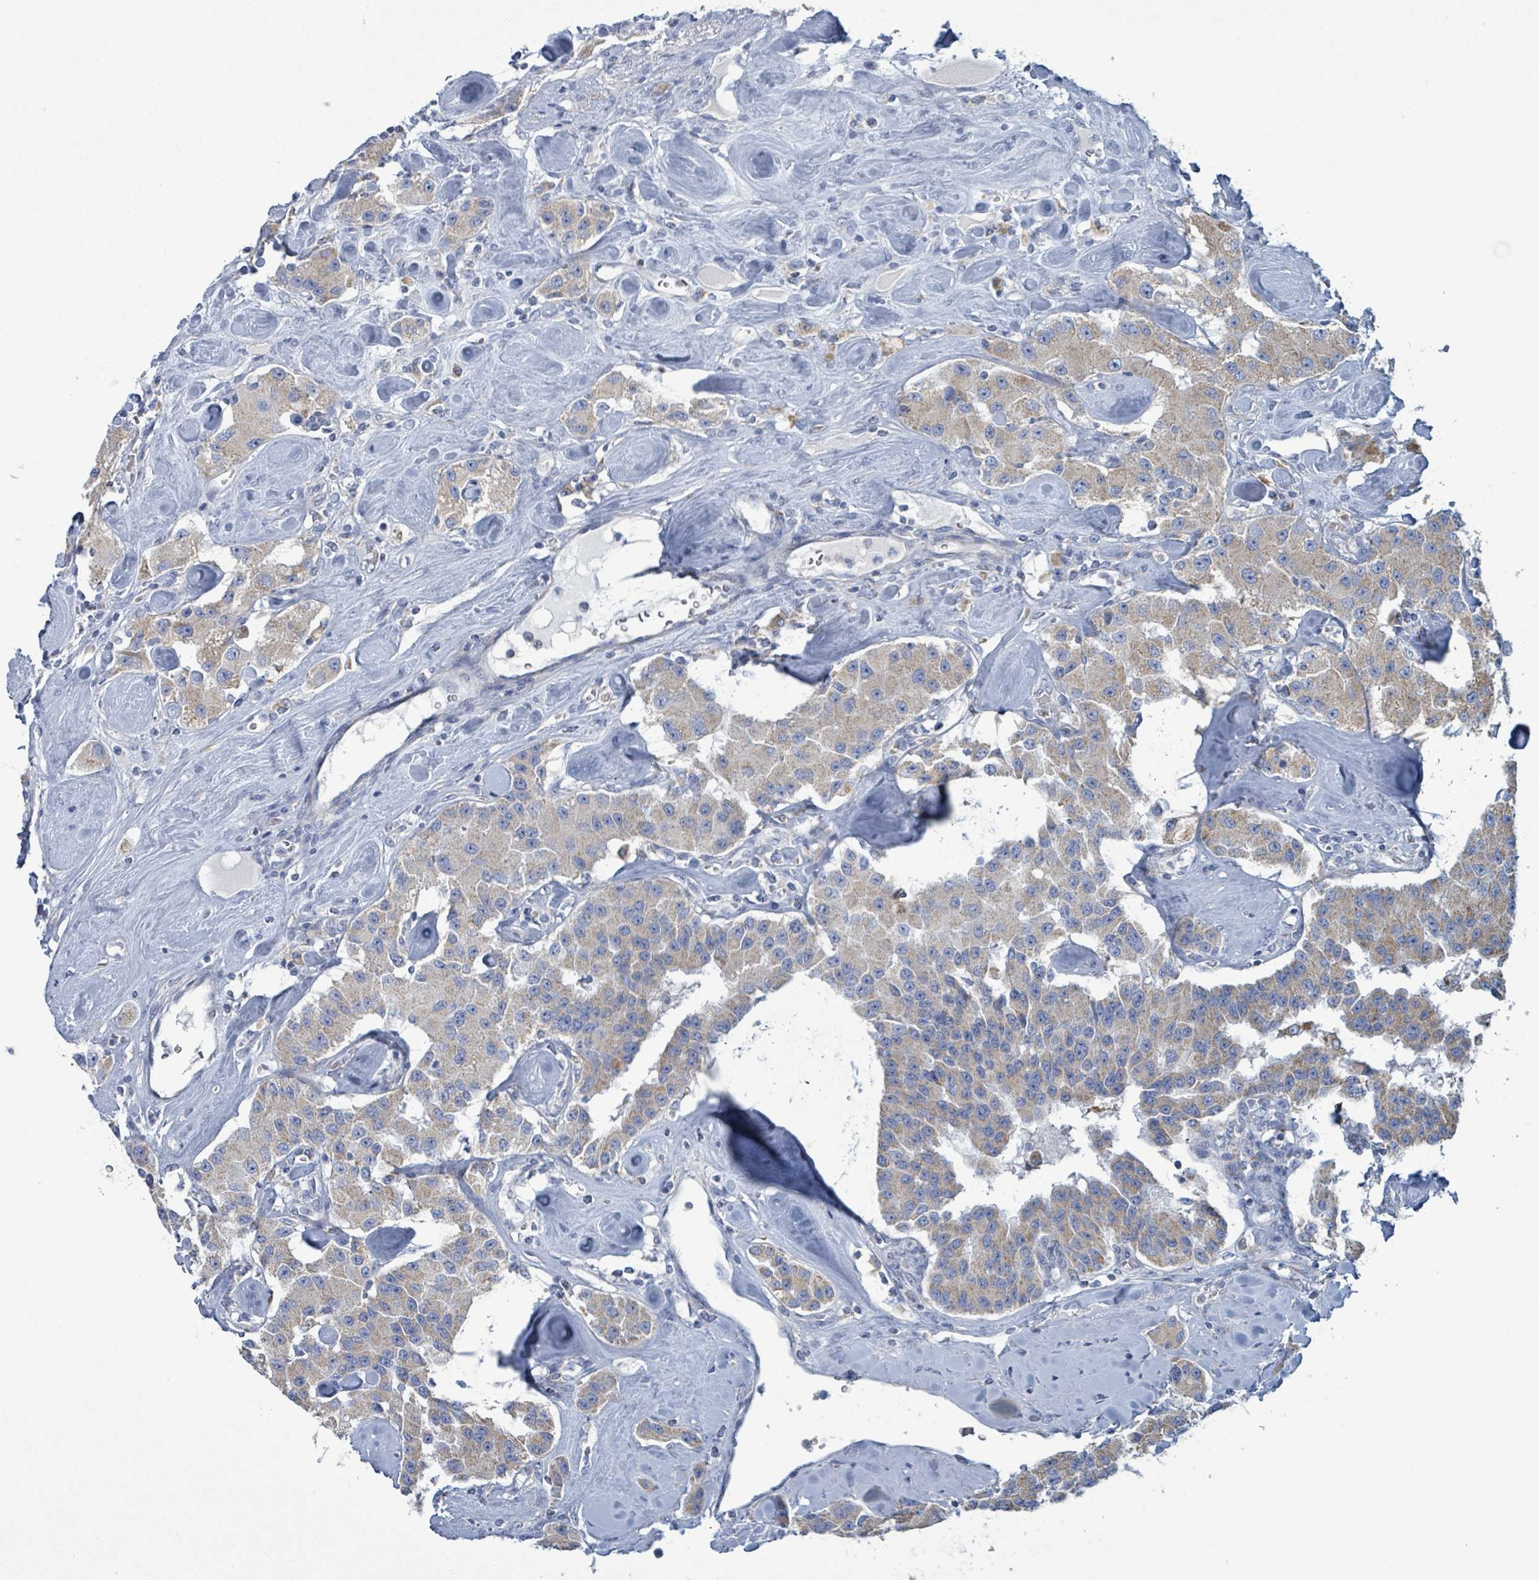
{"staining": {"intensity": "weak", "quantity": ">75%", "location": "cytoplasmic/membranous"}, "tissue": "carcinoid", "cell_type": "Tumor cells", "image_type": "cancer", "snomed": [{"axis": "morphology", "description": "Carcinoid, malignant, NOS"}, {"axis": "topography", "description": "Pancreas"}], "caption": "Carcinoid tissue reveals weak cytoplasmic/membranous positivity in approximately >75% of tumor cells, visualized by immunohistochemistry.", "gene": "AKR1C4", "patient": {"sex": "male", "age": 41}}